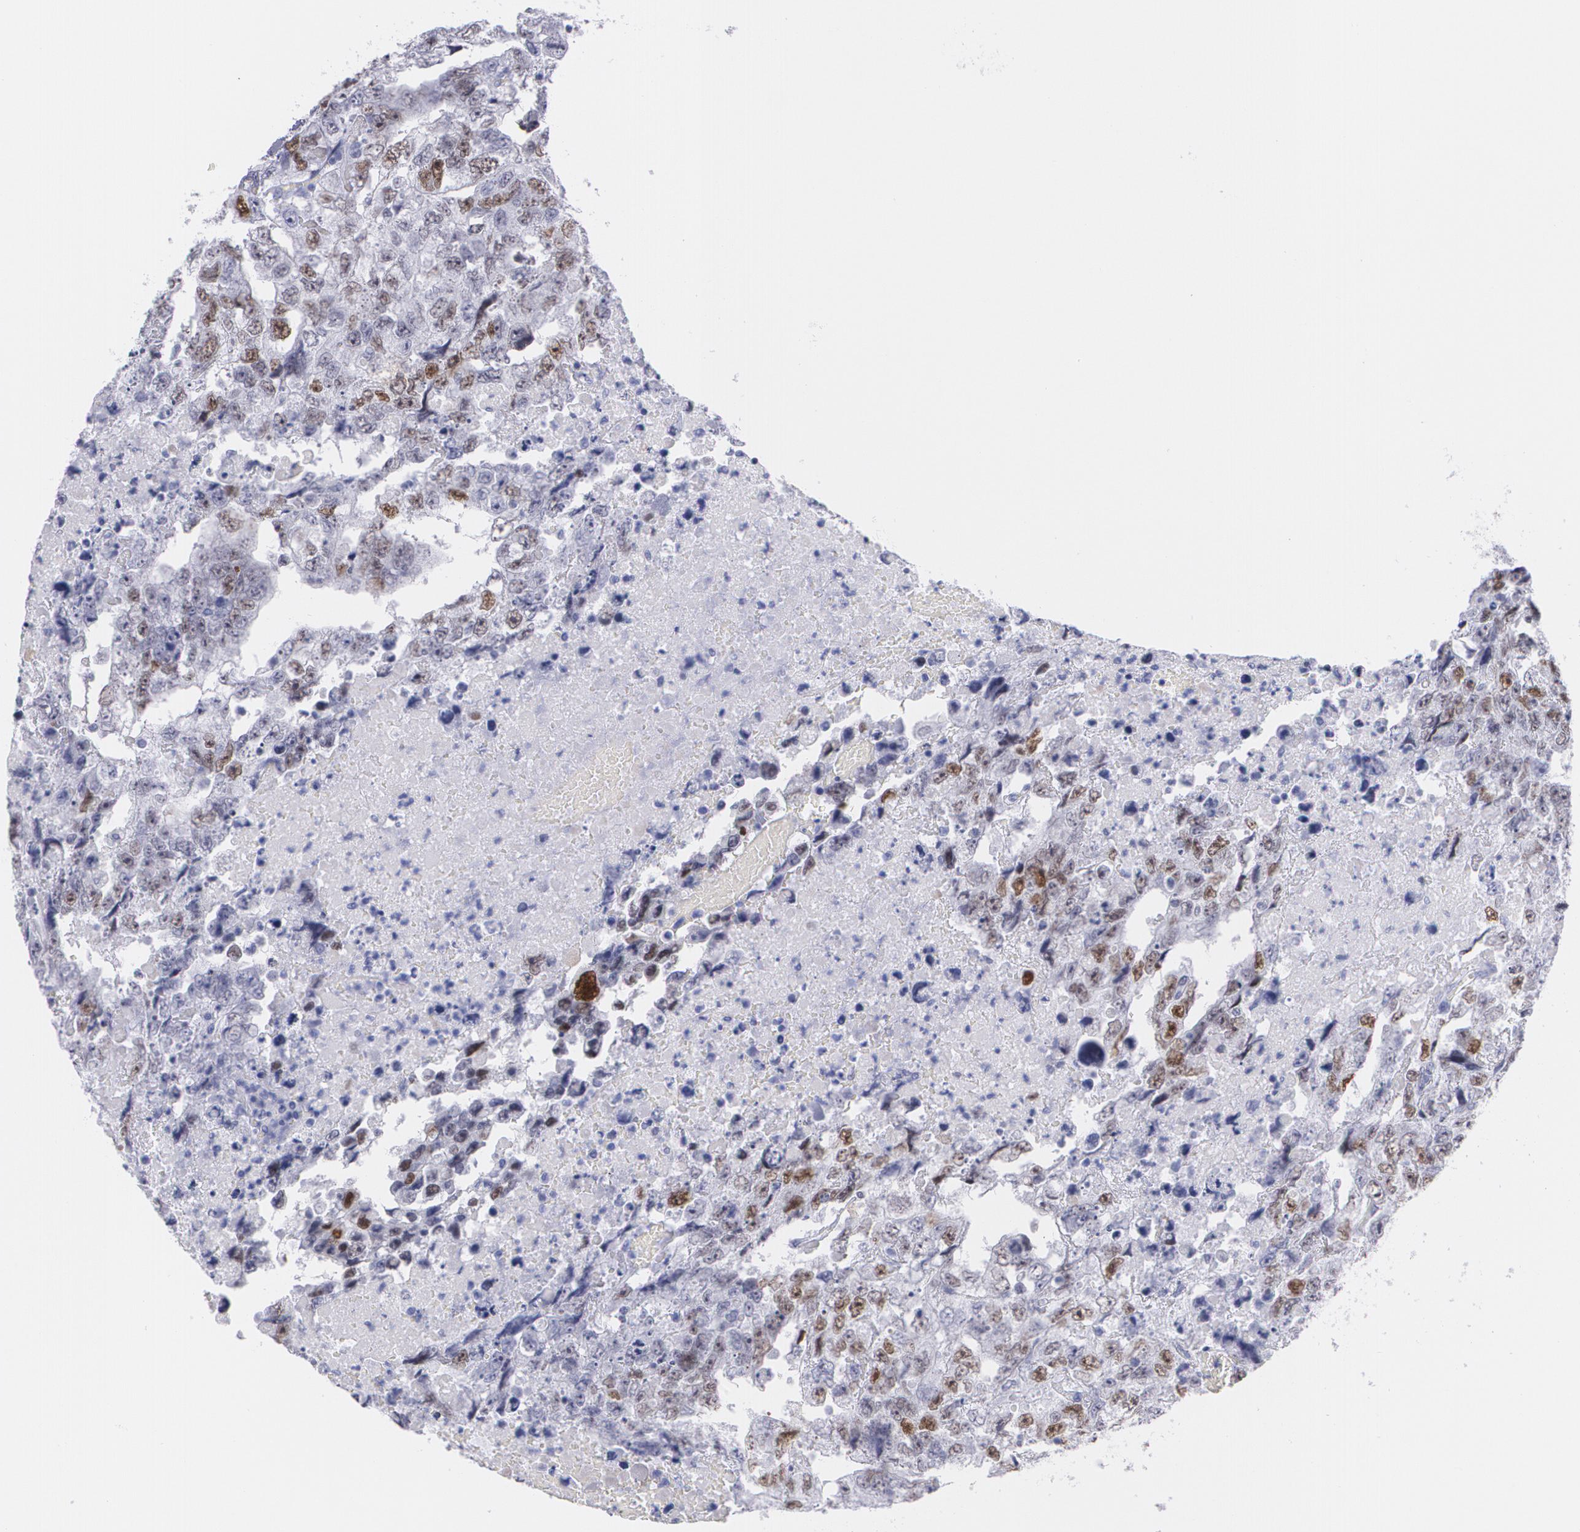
{"staining": {"intensity": "moderate", "quantity": "25%-75%", "location": "nuclear"}, "tissue": "testis cancer", "cell_type": "Tumor cells", "image_type": "cancer", "snomed": [{"axis": "morphology", "description": "Carcinoma, Embryonal, NOS"}, {"axis": "topography", "description": "Testis"}], "caption": "Human testis cancer (embryonal carcinoma) stained with a brown dye shows moderate nuclear positive expression in about 25%-75% of tumor cells.", "gene": "TP53", "patient": {"sex": "male", "age": 36}}